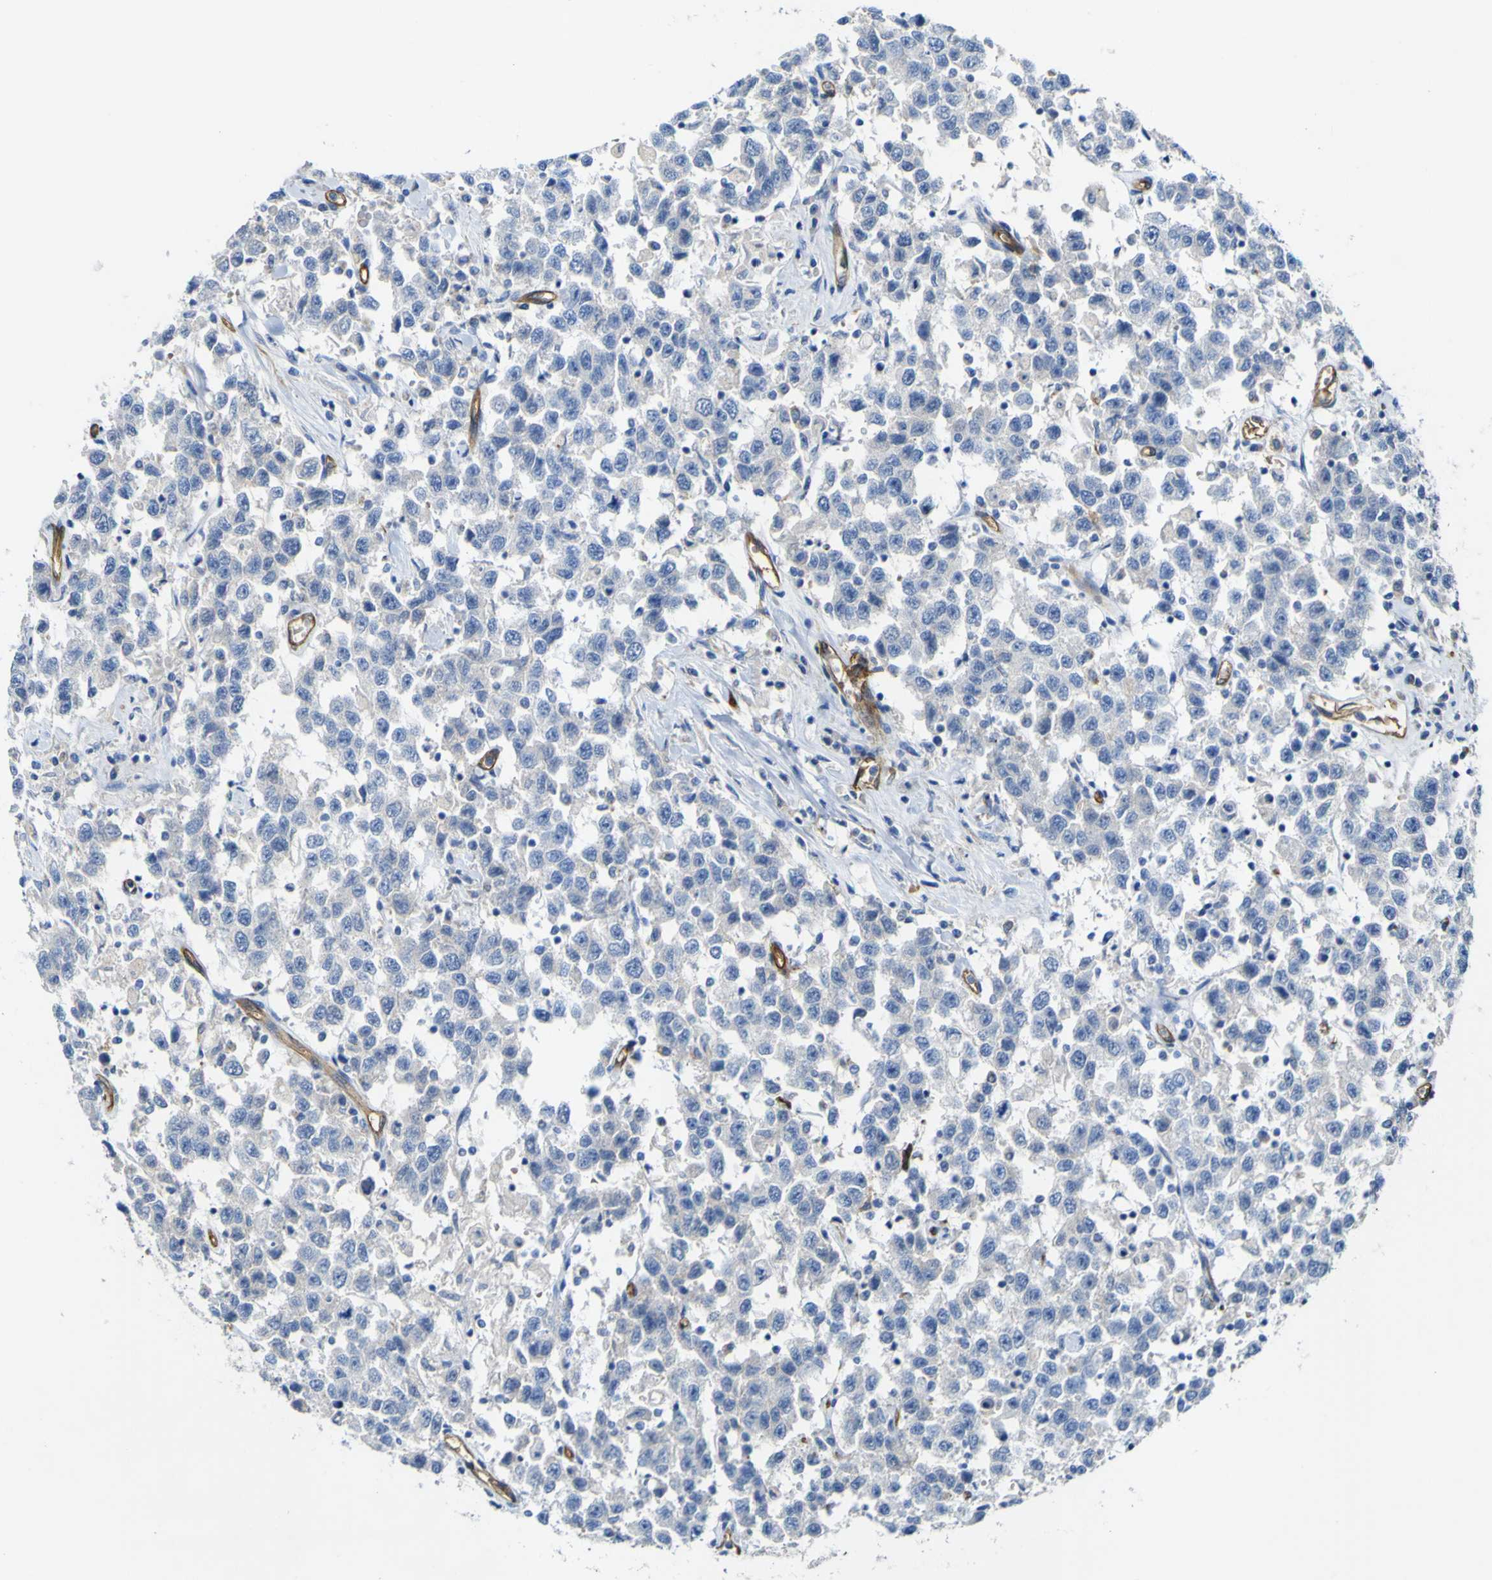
{"staining": {"intensity": "negative", "quantity": "none", "location": "none"}, "tissue": "testis cancer", "cell_type": "Tumor cells", "image_type": "cancer", "snomed": [{"axis": "morphology", "description": "Seminoma, NOS"}, {"axis": "topography", "description": "Testis"}], "caption": "IHC of human seminoma (testis) demonstrates no expression in tumor cells.", "gene": "CD93", "patient": {"sex": "male", "age": 41}}